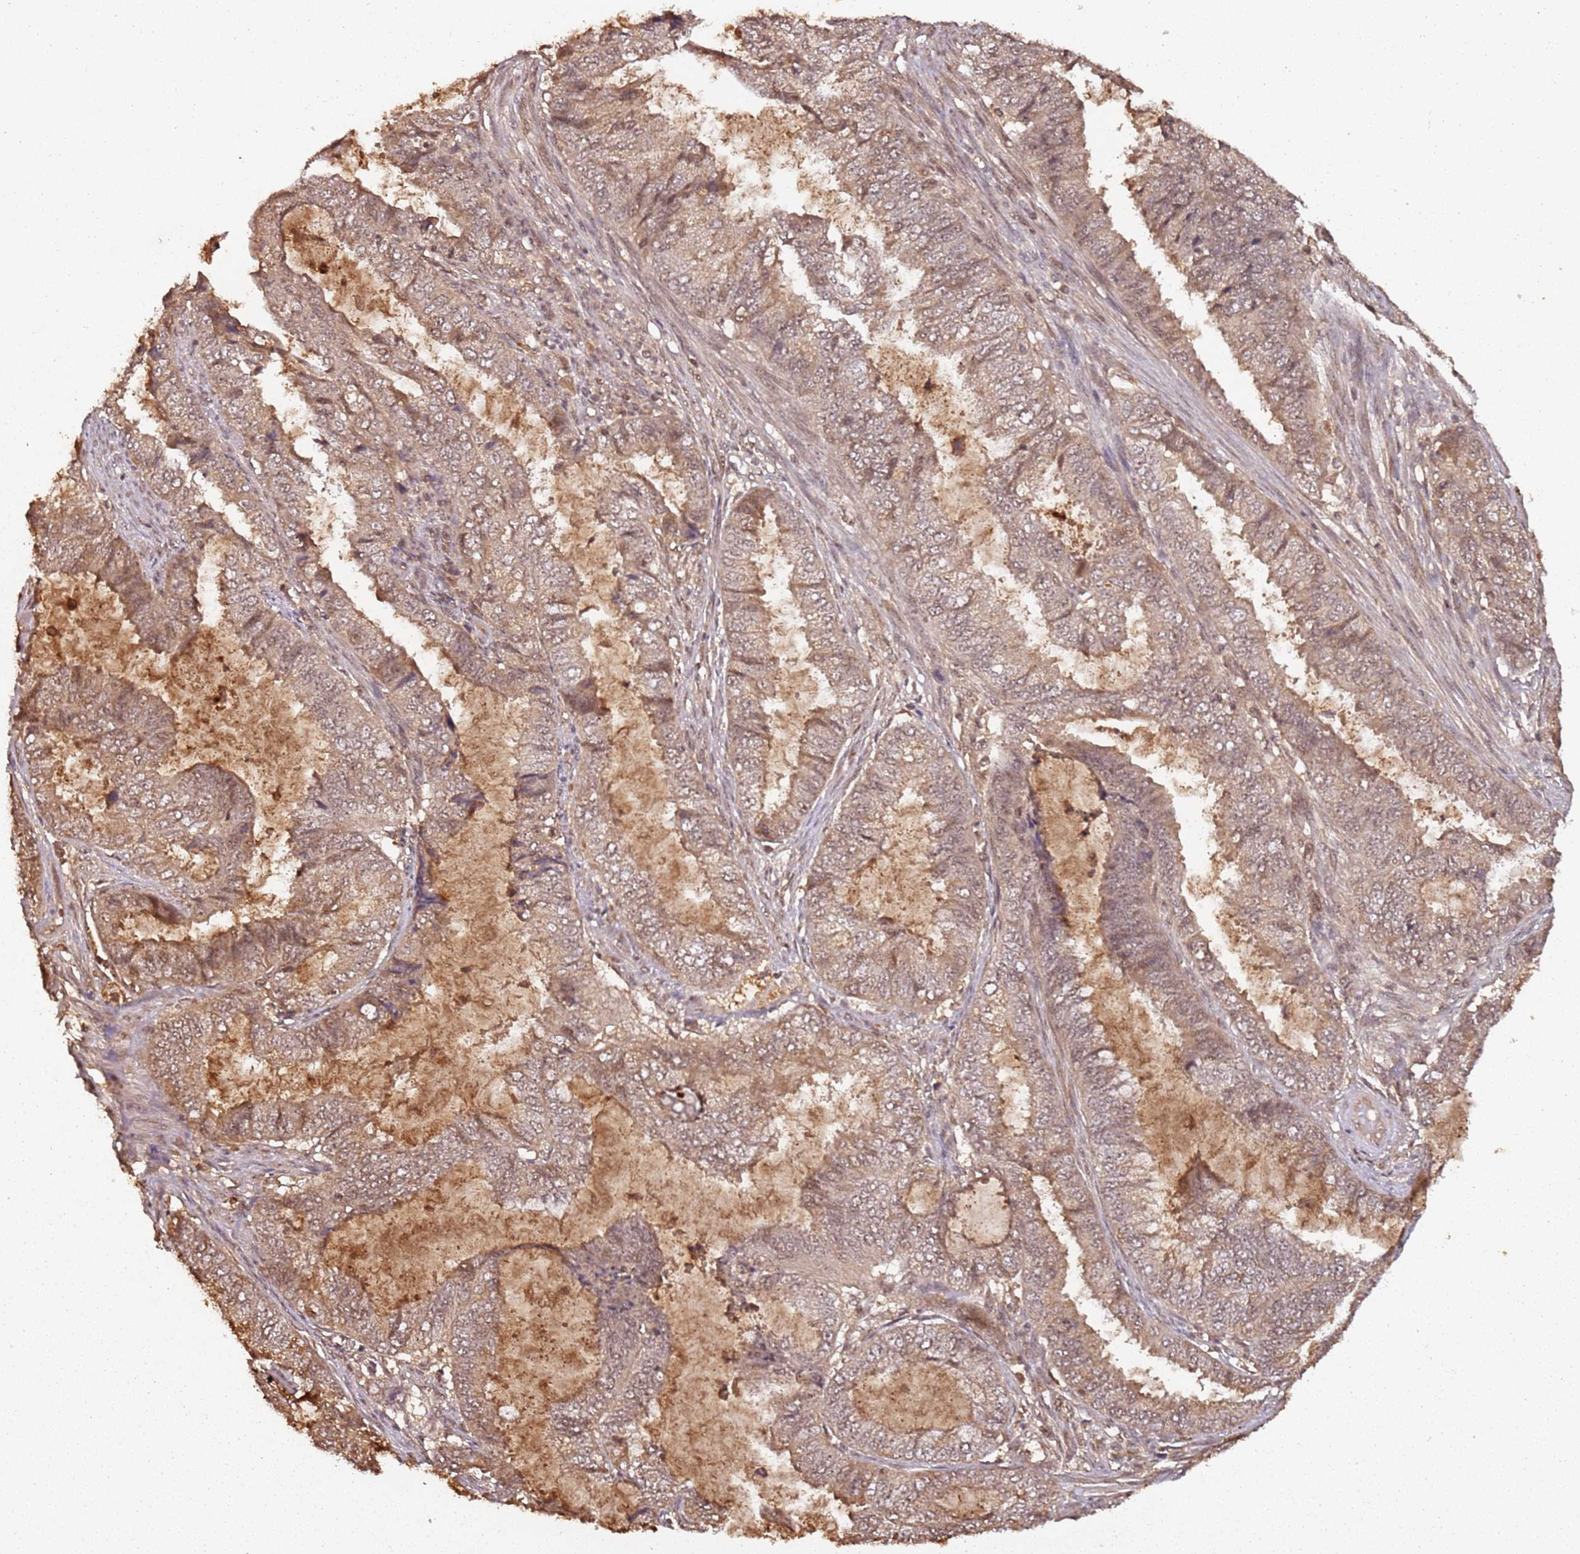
{"staining": {"intensity": "moderate", "quantity": "25%-75%", "location": "nuclear"}, "tissue": "endometrial cancer", "cell_type": "Tumor cells", "image_type": "cancer", "snomed": [{"axis": "morphology", "description": "Adenocarcinoma, NOS"}, {"axis": "topography", "description": "Endometrium"}], "caption": "Immunohistochemistry of adenocarcinoma (endometrial) exhibits medium levels of moderate nuclear expression in about 25%-75% of tumor cells. (Brightfield microscopy of DAB IHC at high magnification).", "gene": "COL1A2", "patient": {"sex": "female", "age": 51}}